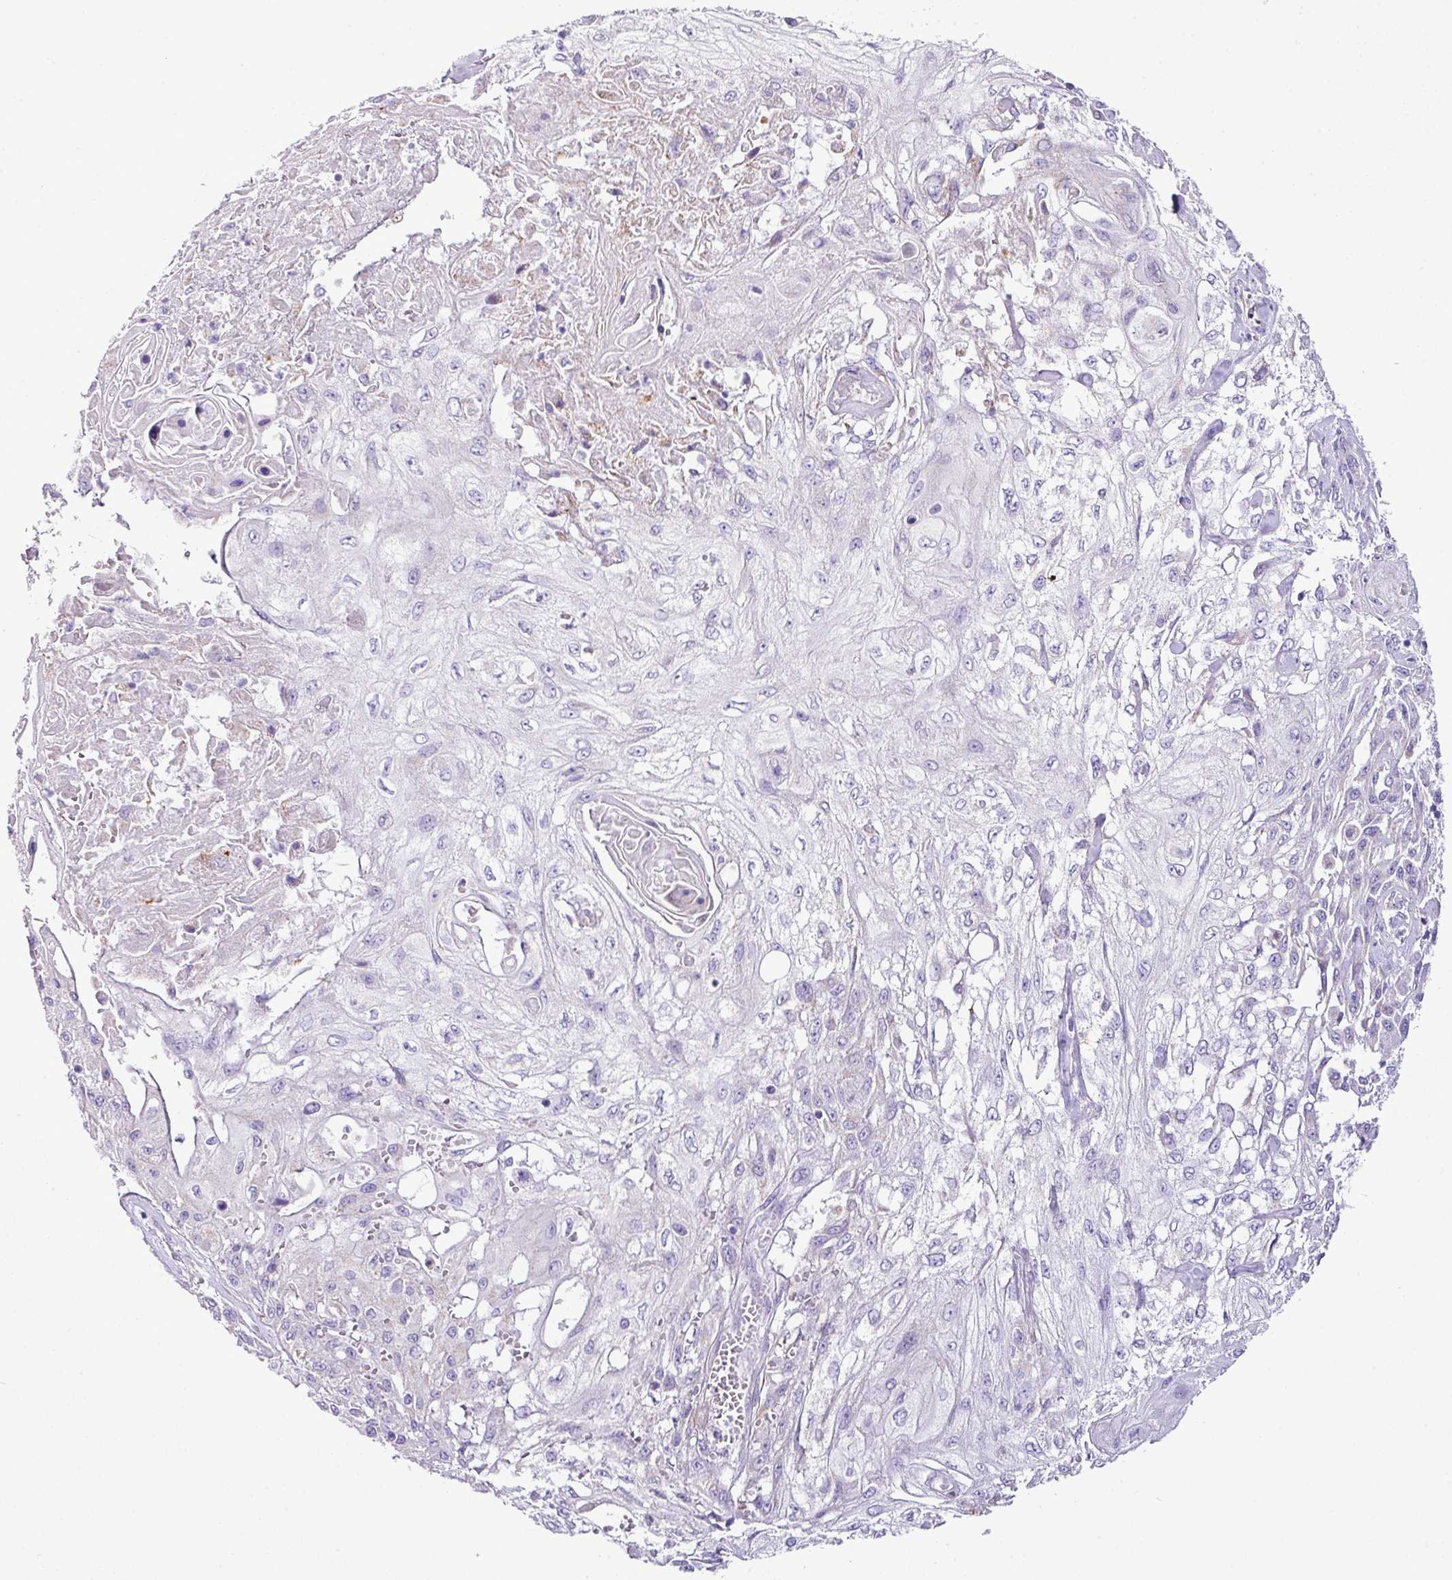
{"staining": {"intensity": "negative", "quantity": "none", "location": "none"}, "tissue": "skin cancer", "cell_type": "Tumor cells", "image_type": "cancer", "snomed": [{"axis": "morphology", "description": "Squamous cell carcinoma, NOS"}, {"axis": "morphology", "description": "Squamous cell carcinoma, metastatic, NOS"}, {"axis": "topography", "description": "Skin"}, {"axis": "topography", "description": "Lymph node"}], "caption": "Tumor cells show no significant protein staining in squamous cell carcinoma (skin).", "gene": "PGAP4", "patient": {"sex": "male", "age": 75}}